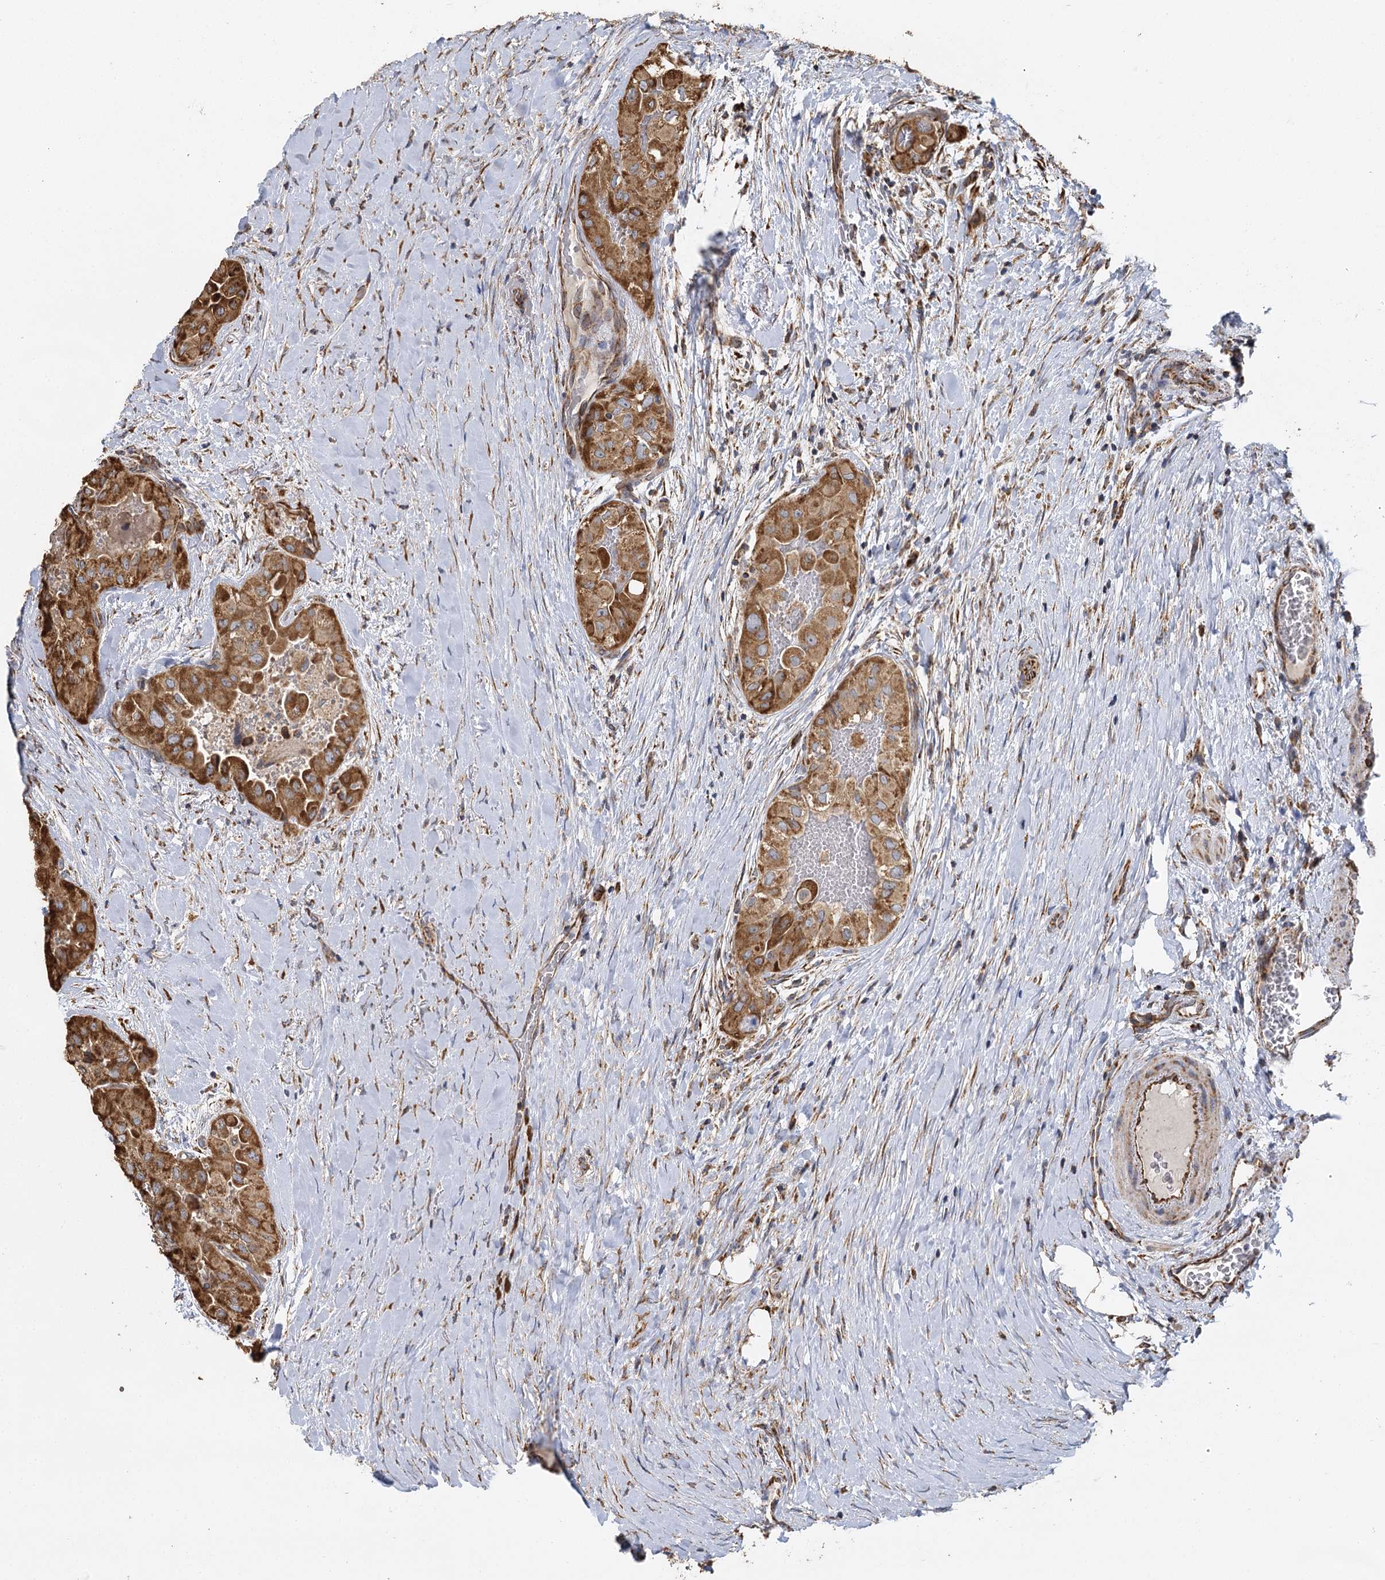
{"staining": {"intensity": "moderate", "quantity": ">75%", "location": "cytoplasmic/membranous"}, "tissue": "thyroid cancer", "cell_type": "Tumor cells", "image_type": "cancer", "snomed": [{"axis": "morphology", "description": "Papillary adenocarcinoma, NOS"}, {"axis": "topography", "description": "Thyroid gland"}], "caption": "About >75% of tumor cells in thyroid cancer (papillary adenocarcinoma) demonstrate moderate cytoplasmic/membranous protein staining as visualized by brown immunohistochemical staining.", "gene": "IL11RA", "patient": {"sex": "female", "age": 59}}